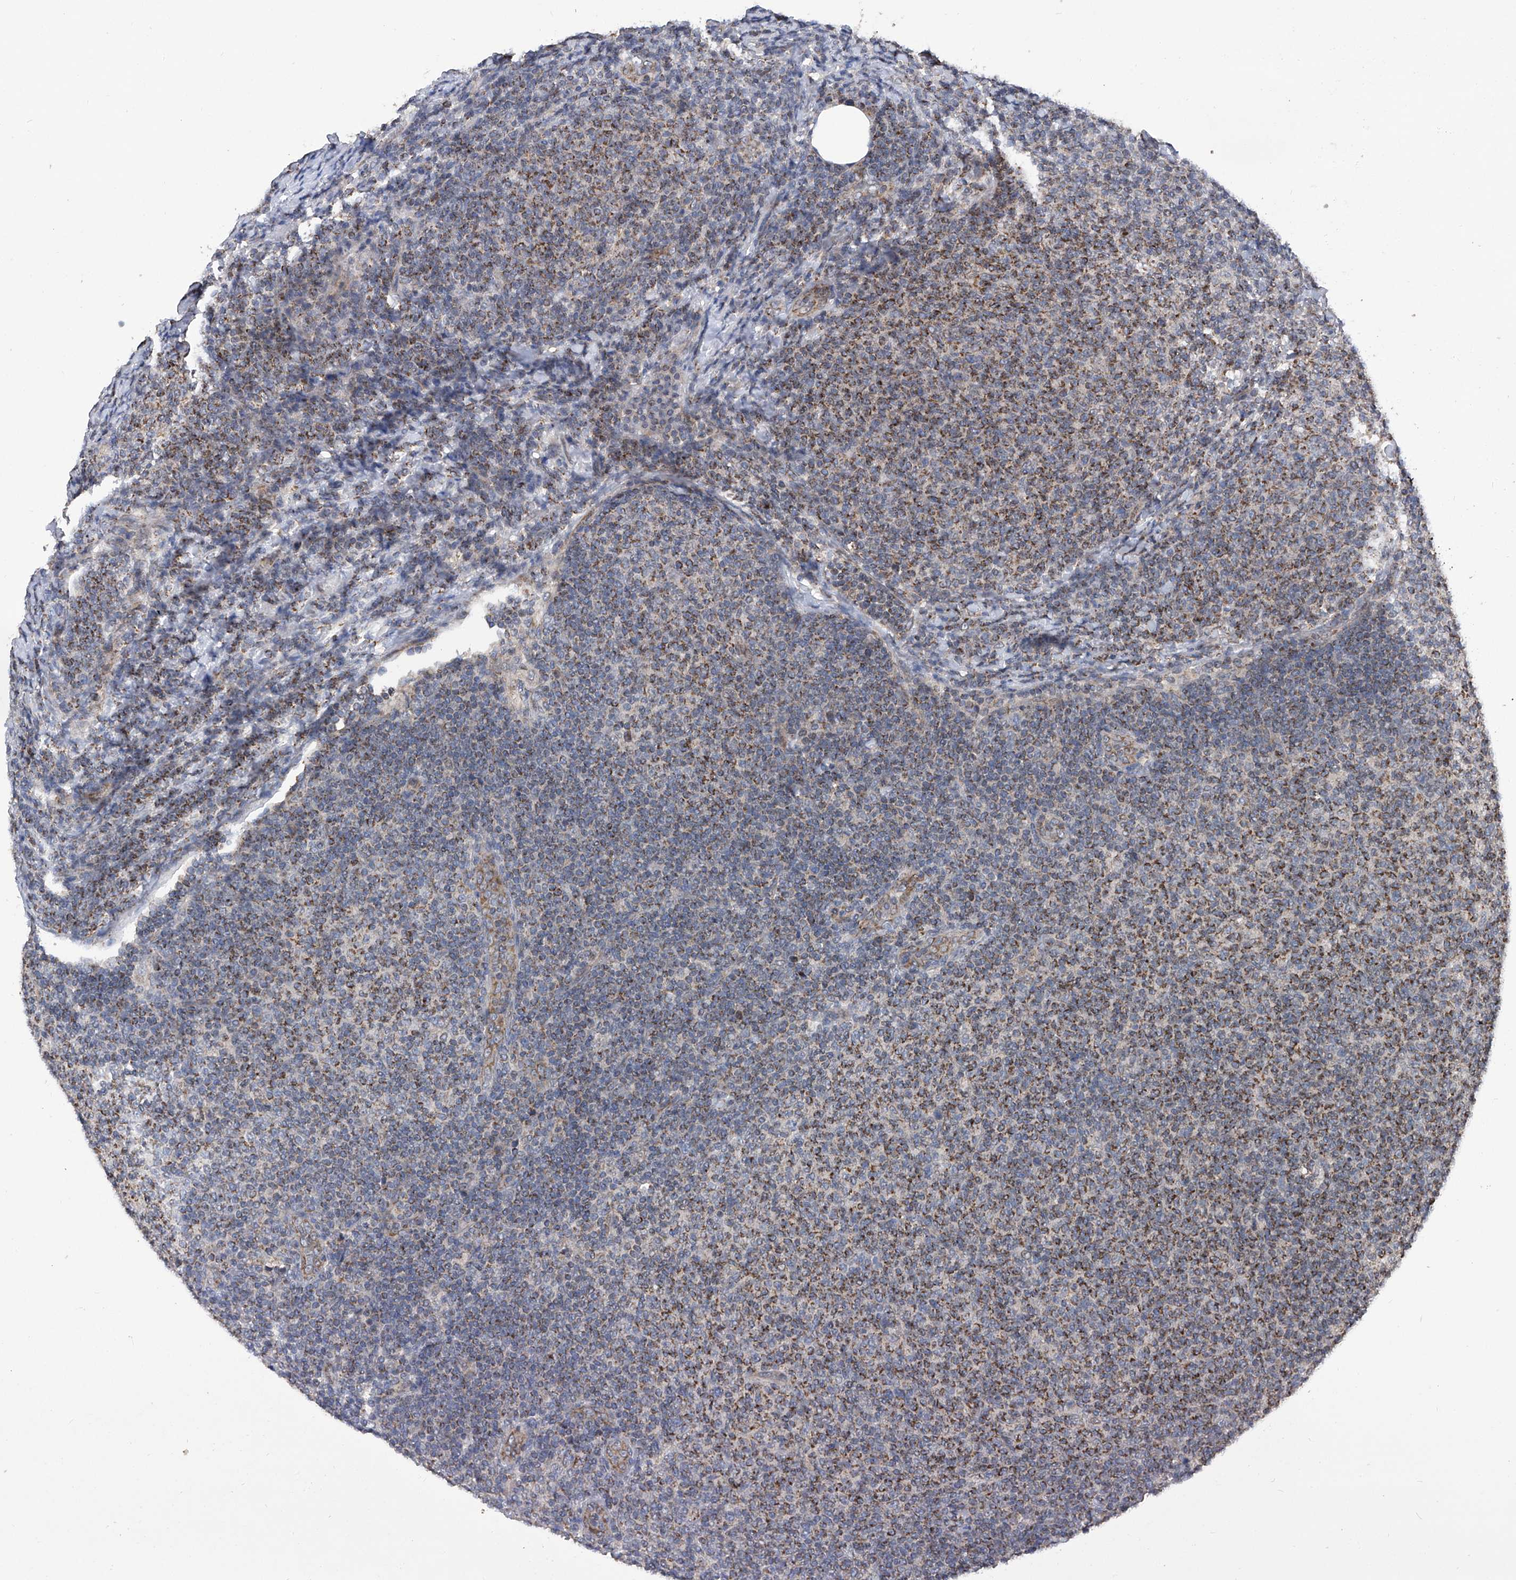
{"staining": {"intensity": "moderate", "quantity": ">75%", "location": "cytoplasmic/membranous"}, "tissue": "lymphoma", "cell_type": "Tumor cells", "image_type": "cancer", "snomed": [{"axis": "morphology", "description": "Malignant lymphoma, non-Hodgkin's type, Low grade"}, {"axis": "topography", "description": "Lymph node"}], "caption": "IHC staining of lymphoma, which exhibits medium levels of moderate cytoplasmic/membranous expression in about >75% of tumor cells indicating moderate cytoplasmic/membranous protein expression. The staining was performed using DAB (brown) for protein detection and nuclei were counterstained in hematoxylin (blue).", "gene": "BCKDHB", "patient": {"sex": "male", "age": 66}}